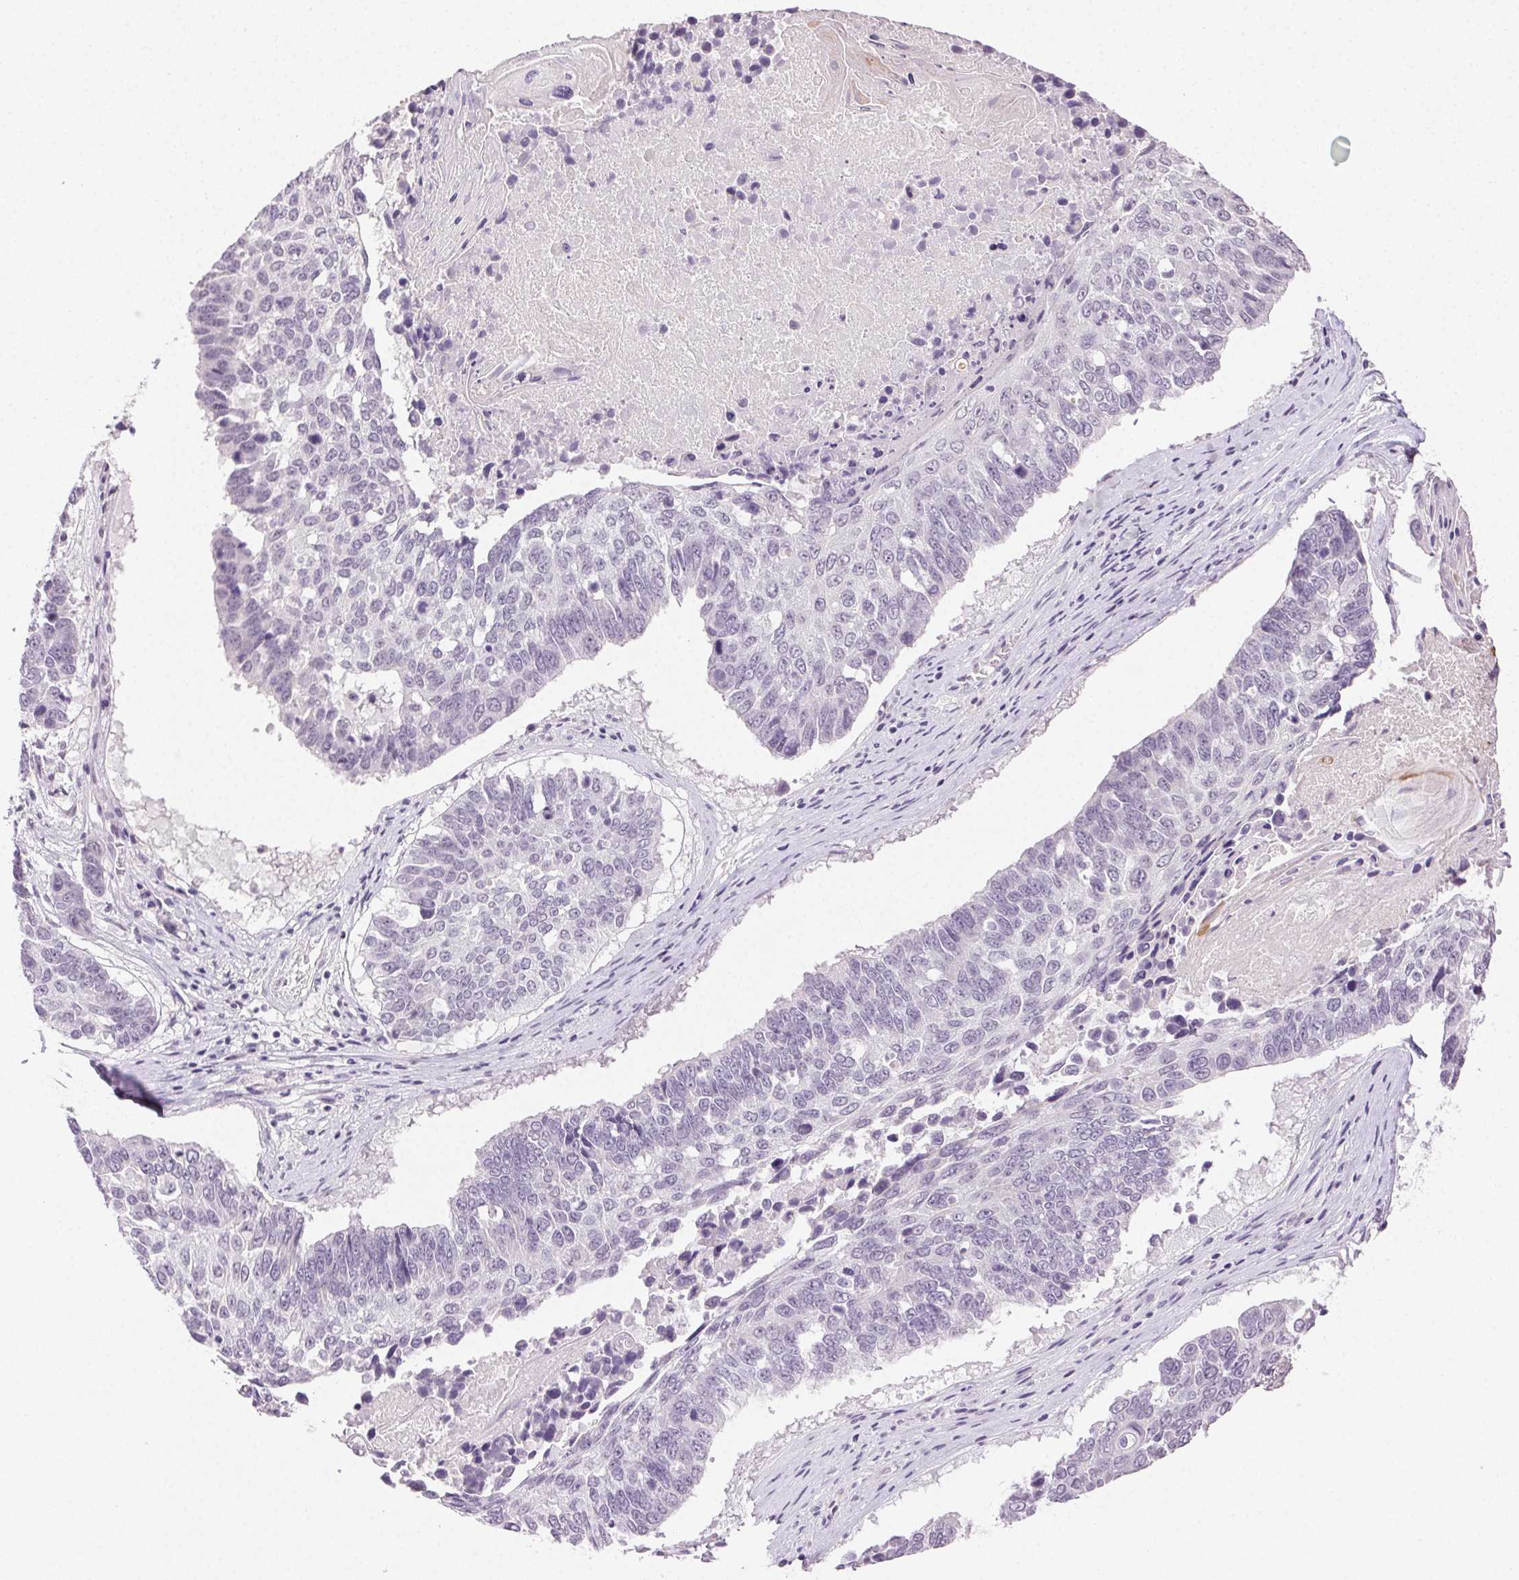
{"staining": {"intensity": "negative", "quantity": "none", "location": "none"}, "tissue": "lung cancer", "cell_type": "Tumor cells", "image_type": "cancer", "snomed": [{"axis": "morphology", "description": "Squamous cell carcinoma, NOS"}, {"axis": "topography", "description": "Lung"}], "caption": "Photomicrograph shows no significant protein staining in tumor cells of lung squamous cell carcinoma.", "gene": "CLDN10", "patient": {"sex": "male", "age": 73}}